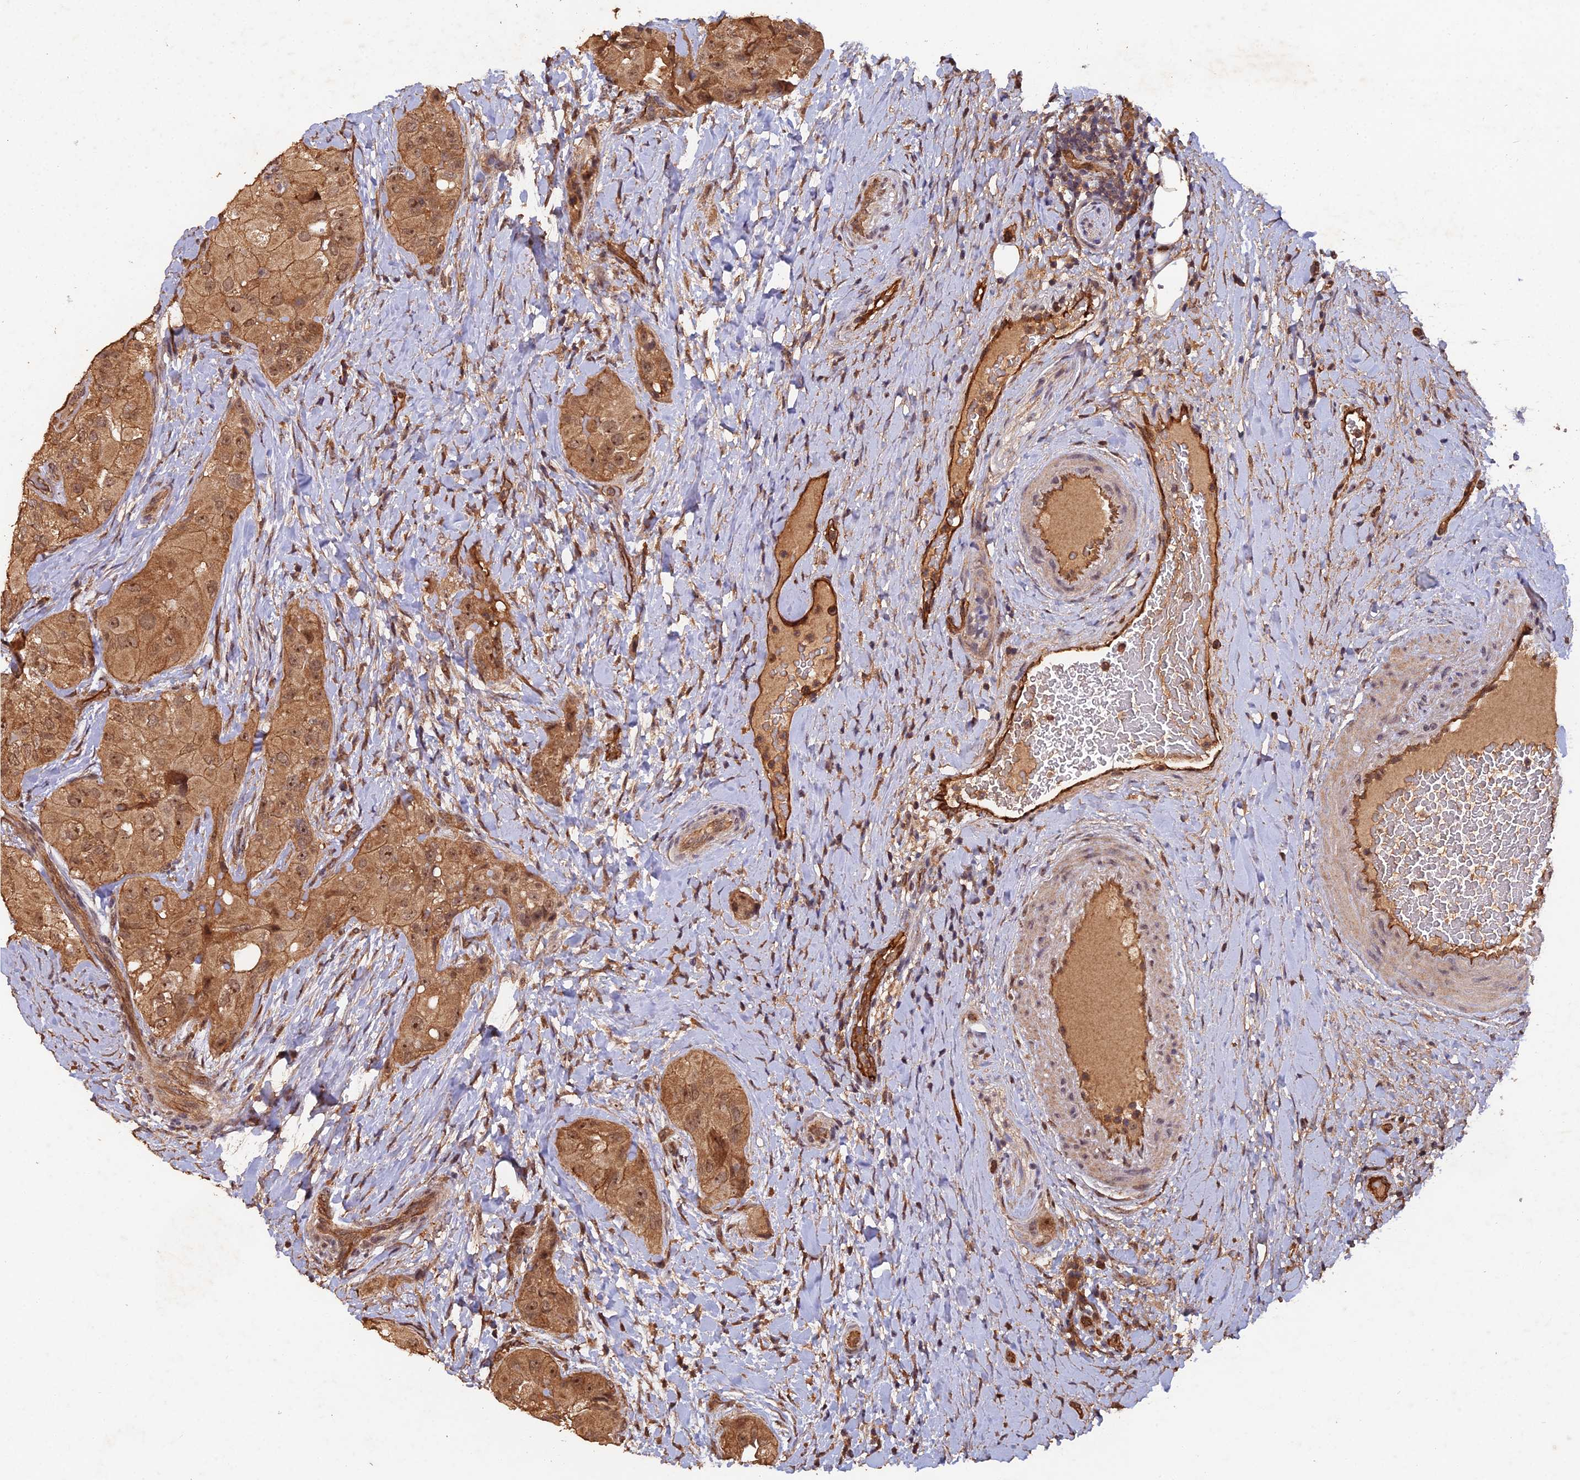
{"staining": {"intensity": "moderate", "quantity": ">75%", "location": "cytoplasmic/membranous,nuclear"}, "tissue": "thyroid cancer", "cell_type": "Tumor cells", "image_type": "cancer", "snomed": [{"axis": "morphology", "description": "Normal tissue, NOS"}, {"axis": "morphology", "description": "Papillary adenocarcinoma, NOS"}, {"axis": "topography", "description": "Thyroid gland"}], "caption": "IHC of thyroid papillary adenocarcinoma reveals medium levels of moderate cytoplasmic/membranous and nuclear positivity in approximately >75% of tumor cells.", "gene": "RALGAPA2", "patient": {"sex": "female", "age": 59}}